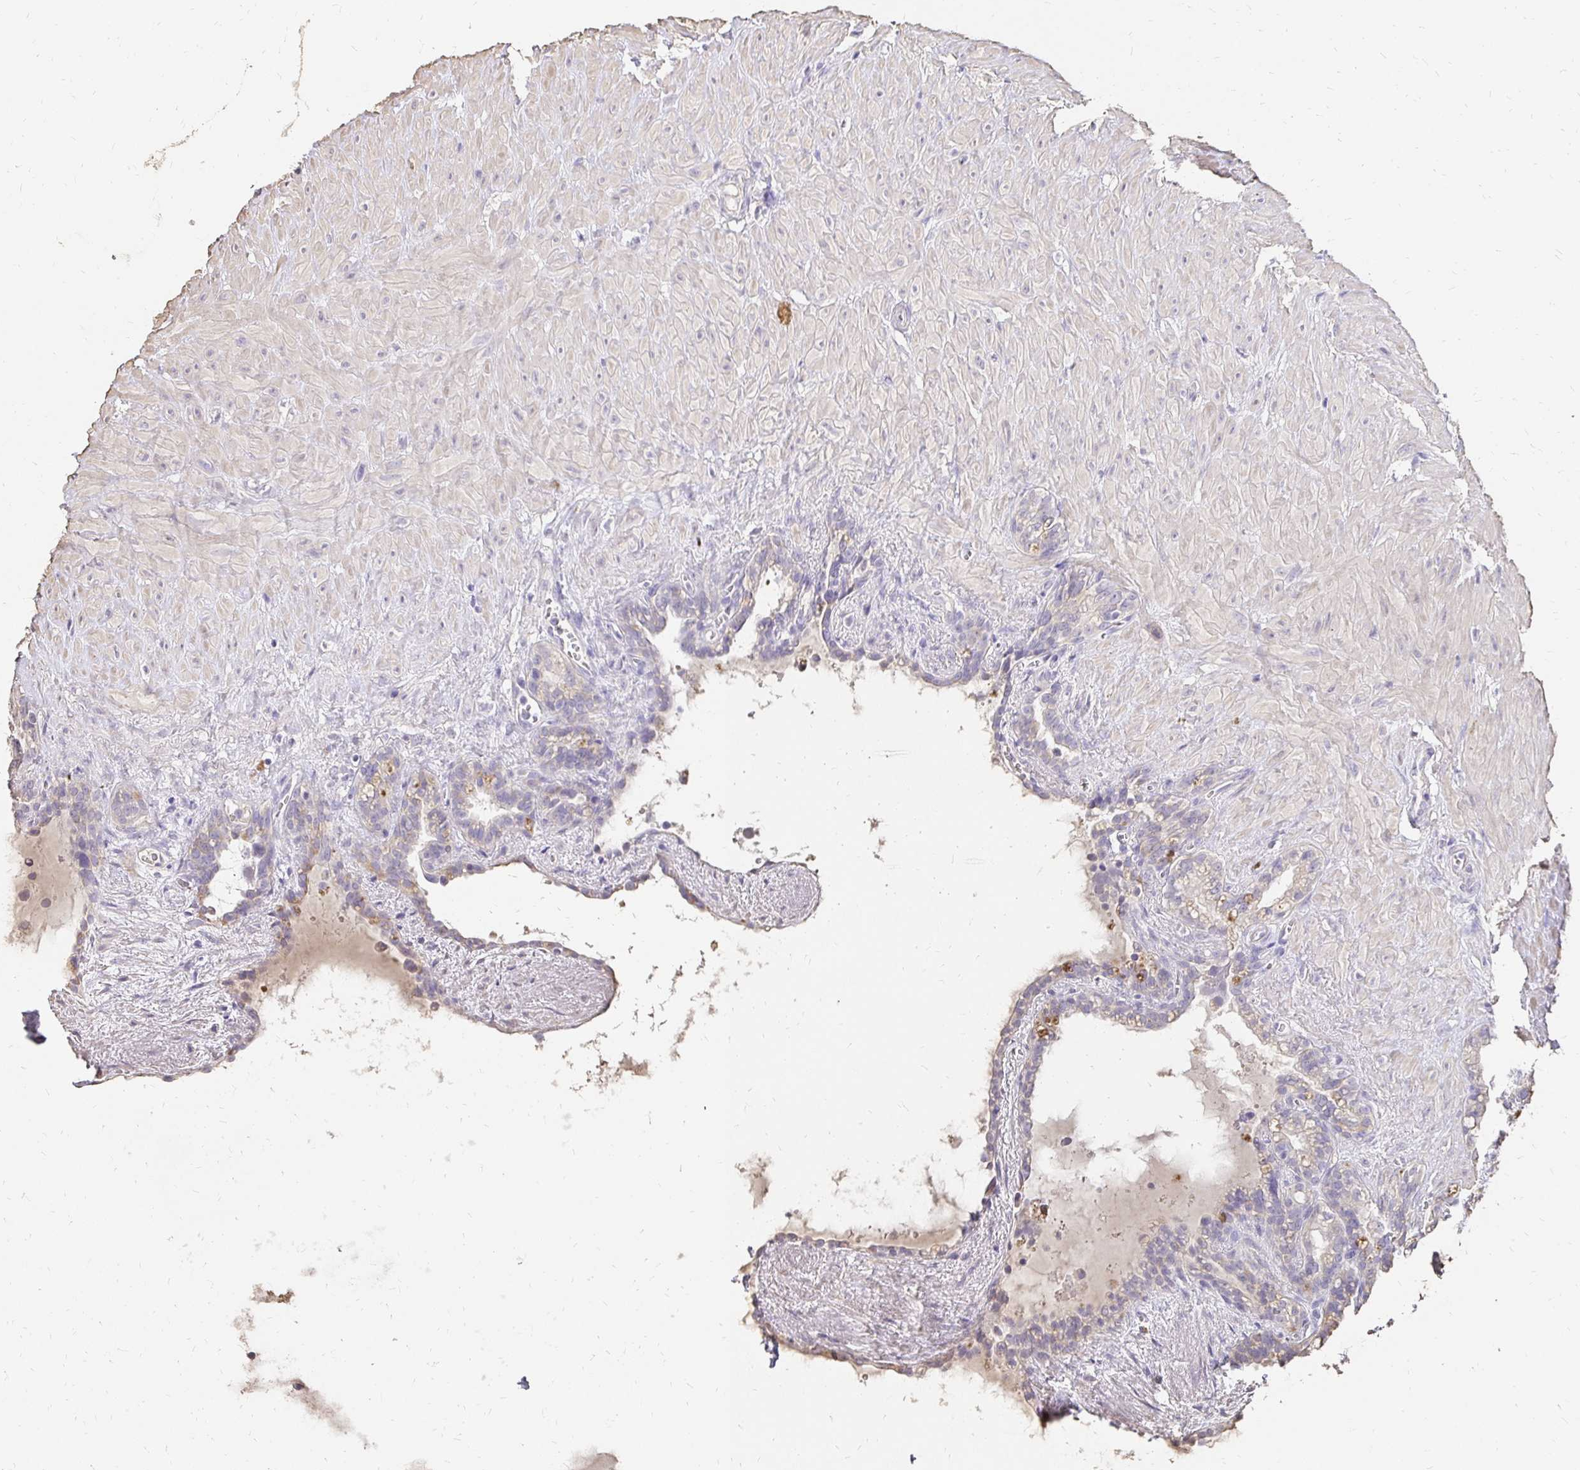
{"staining": {"intensity": "weak", "quantity": "<25%", "location": "cytoplasmic/membranous"}, "tissue": "seminal vesicle", "cell_type": "Glandular cells", "image_type": "normal", "snomed": [{"axis": "morphology", "description": "Normal tissue, NOS"}, {"axis": "topography", "description": "Seminal veicle"}], "caption": "DAB (3,3'-diaminobenzidine) immunohistochemical staining of benign seminal vesicle demonstrates no significant expression in glandular cells. Nuclei are stained in blue.", "gene": "UGT1A6", "patient": {"sex": "male", "age": 76}}